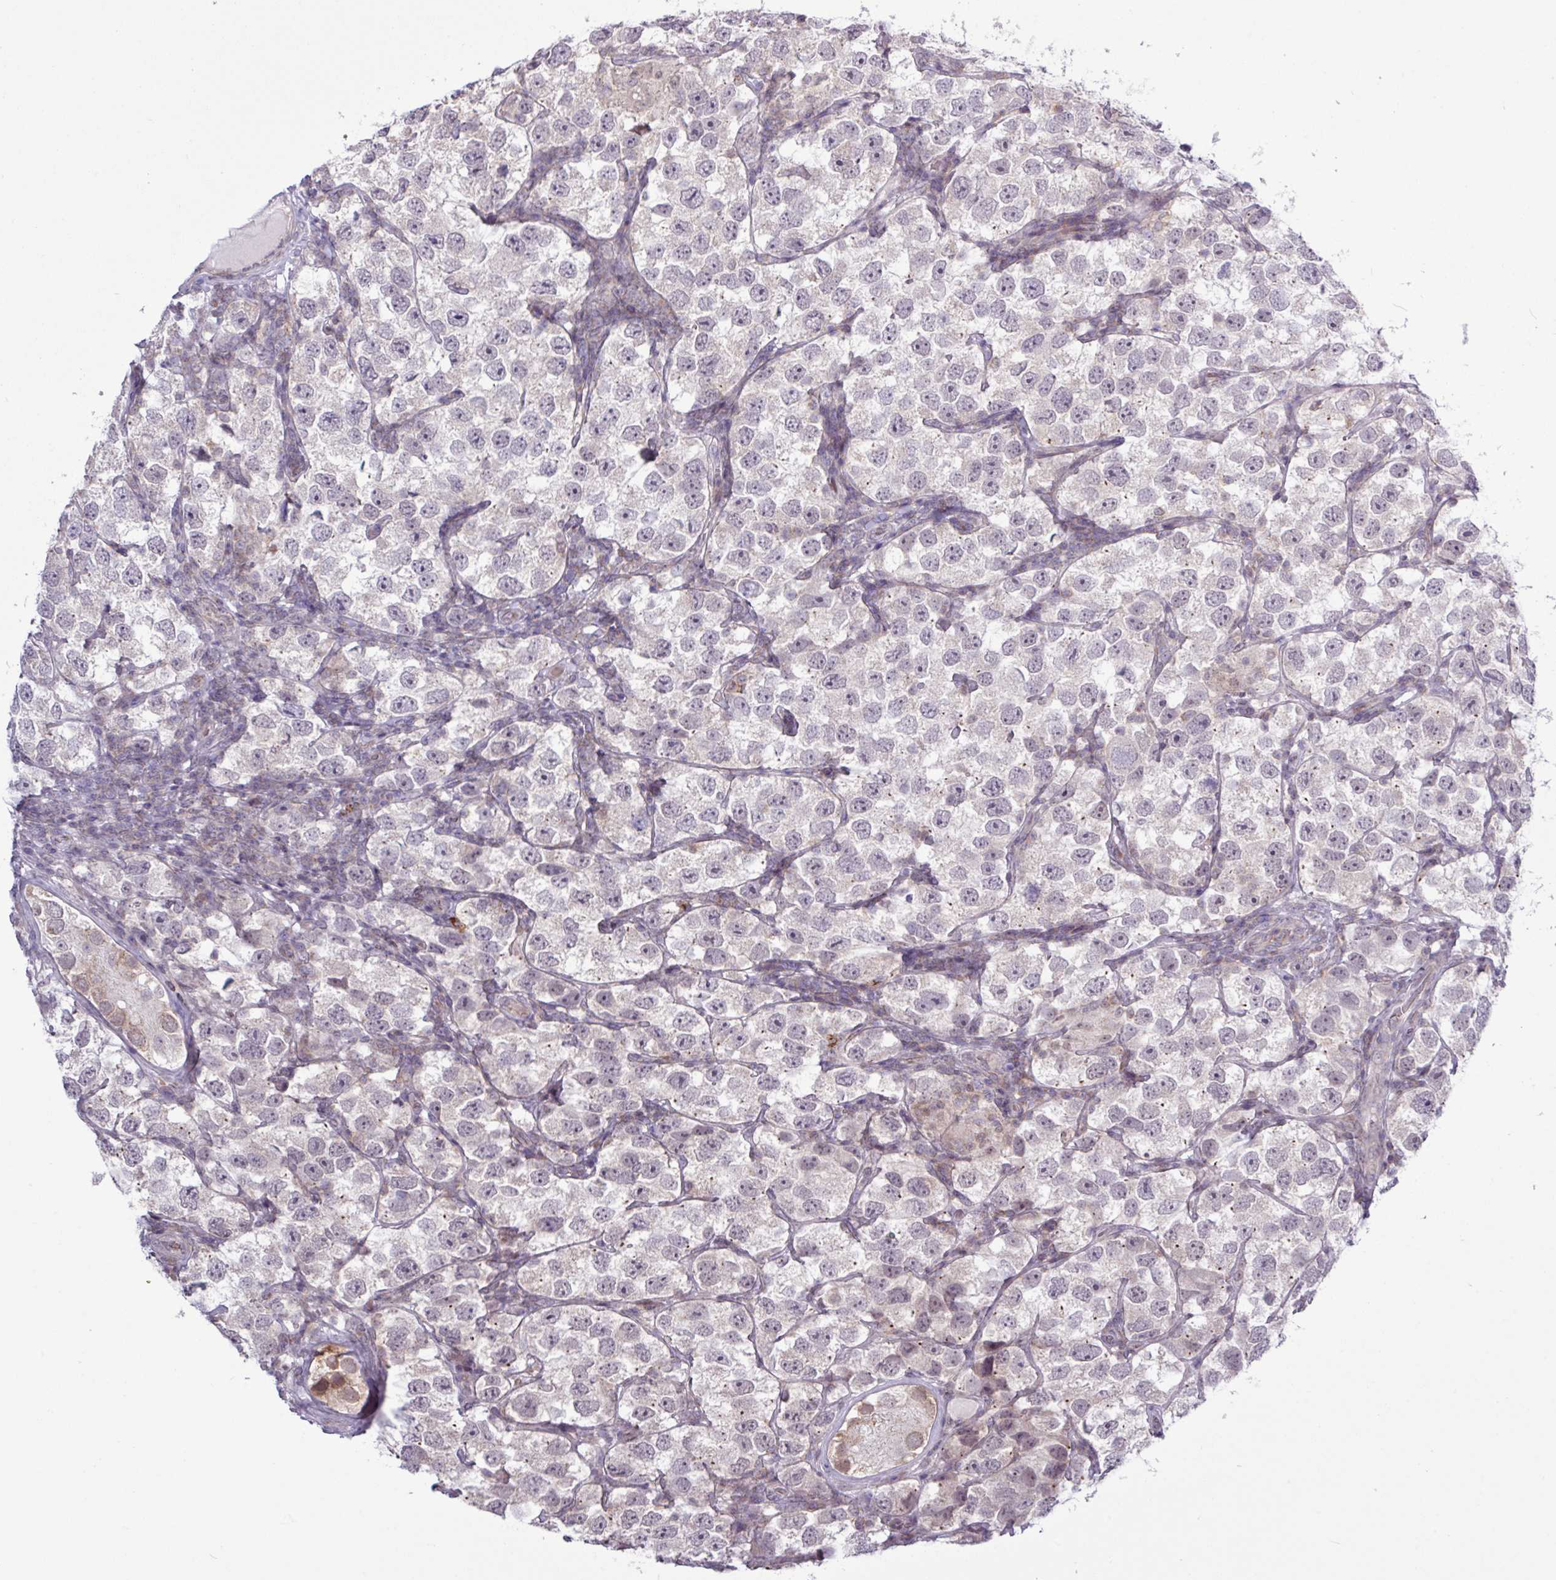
{"staining": {"intensity": "negative", "quantity": "none", "location": "none"}, "tissue": "testis cancer", "cell_type": "Tumor cells", "image_type": "cancer", "snomed": [{"axis": "morphology", "description": "Seminoma, NOS"}, {"axis": "topography", "description": "Testis"}], "caption": "Immunohistochemistry (IHC) of human testis cancer displays no positivity in tumor cells.", "gene": "RTL3", "patient": {"sex": "male", "age": 26}}